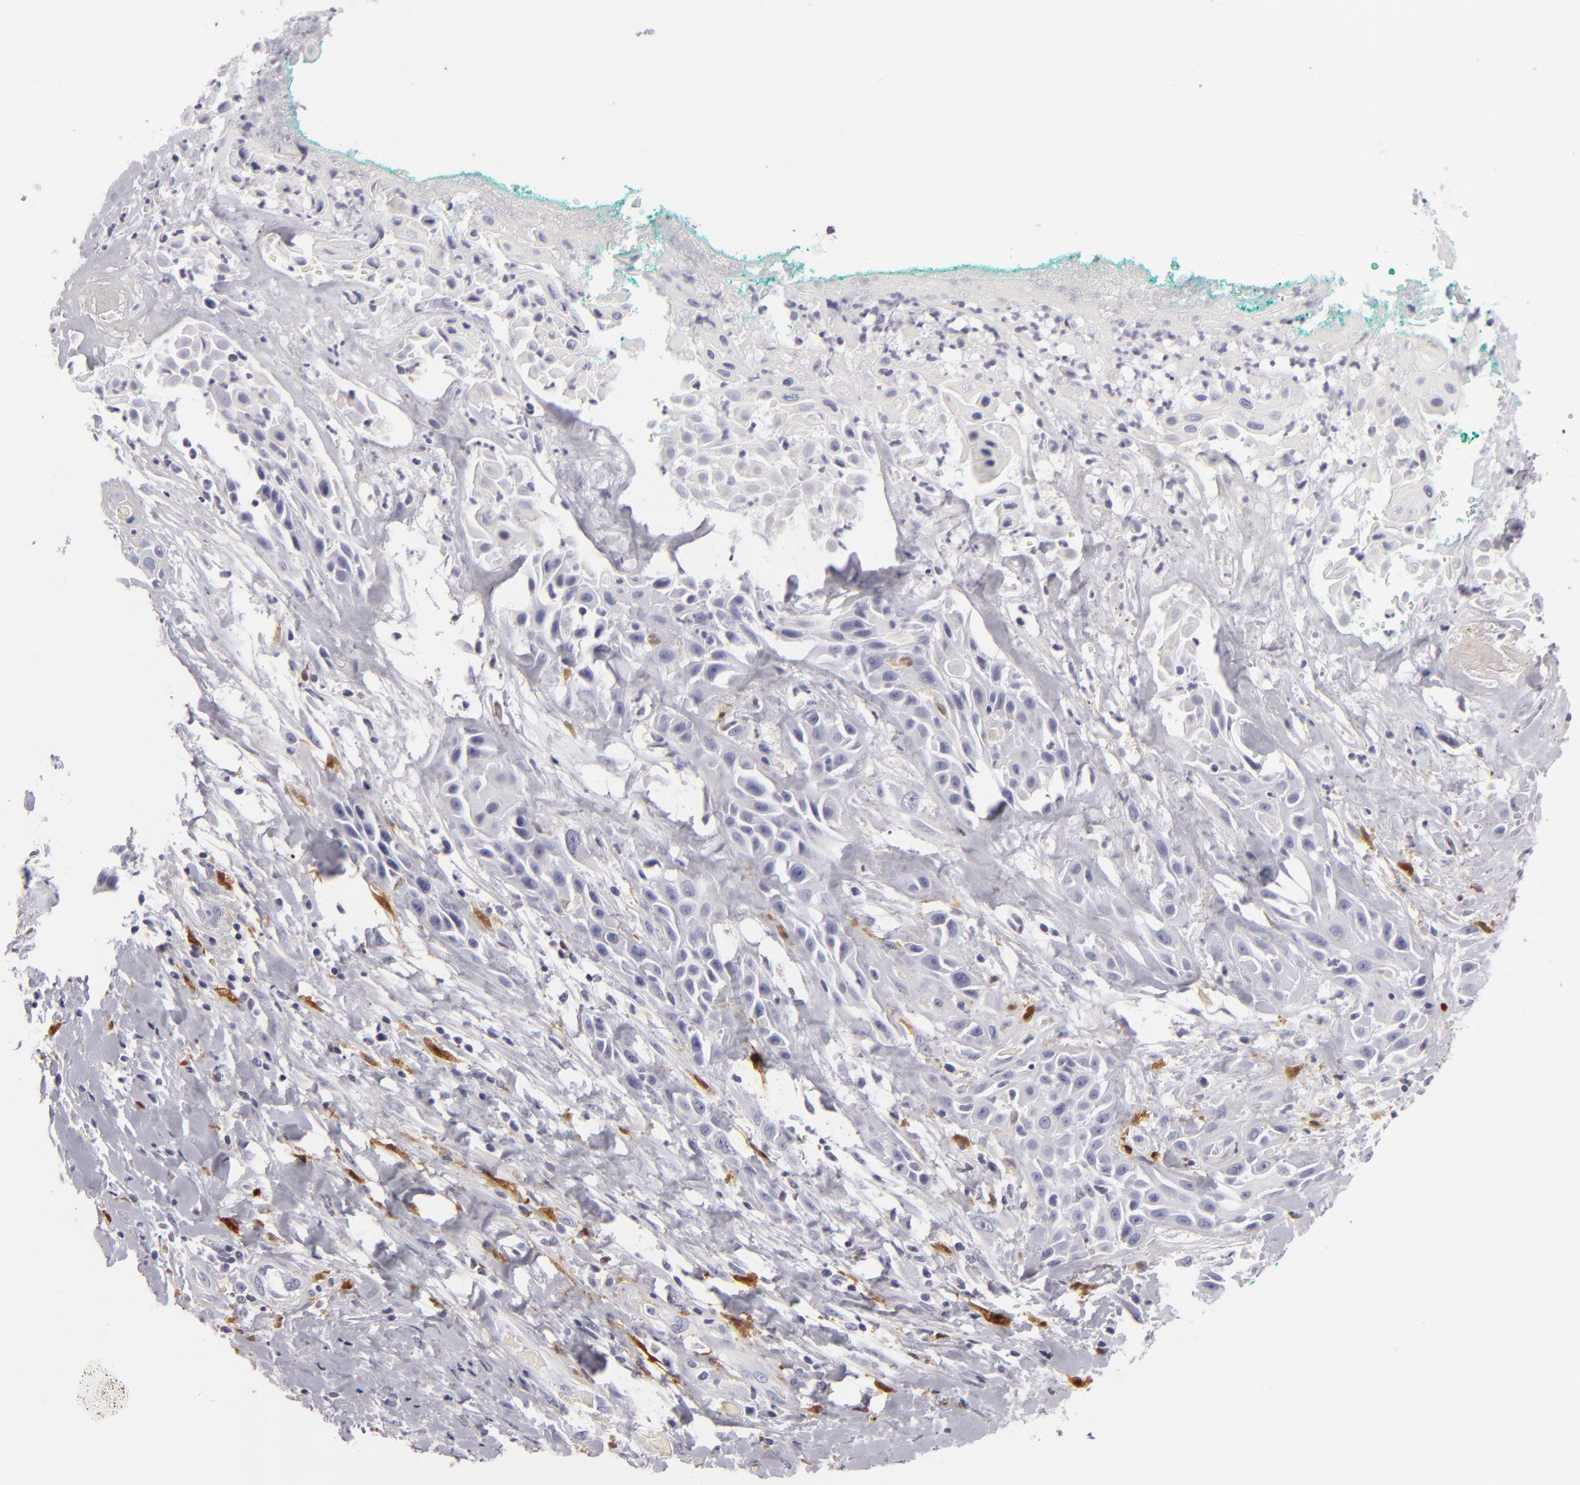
{"staining": {"intensity": "negative", "quantity": "none", "location": "none"}, "tissue": "skin cancer", "cell_type": "Tumor cells", "image_type": "cancer", "snomed": [{"axis": "morphology", "description": "Squamous cell carcinoma, NOS"}, {"axis": "topography", "description": "Skin"}, {"axis": "topography", "description": "Anal"}], "caption": "Skin squamous cell carcinoma stained for a protein using immunohistochemistry (IHC) shows no positivity tumor cells.", "gene": "F13A1", "patient": {"sex": "male", "age": 64}}